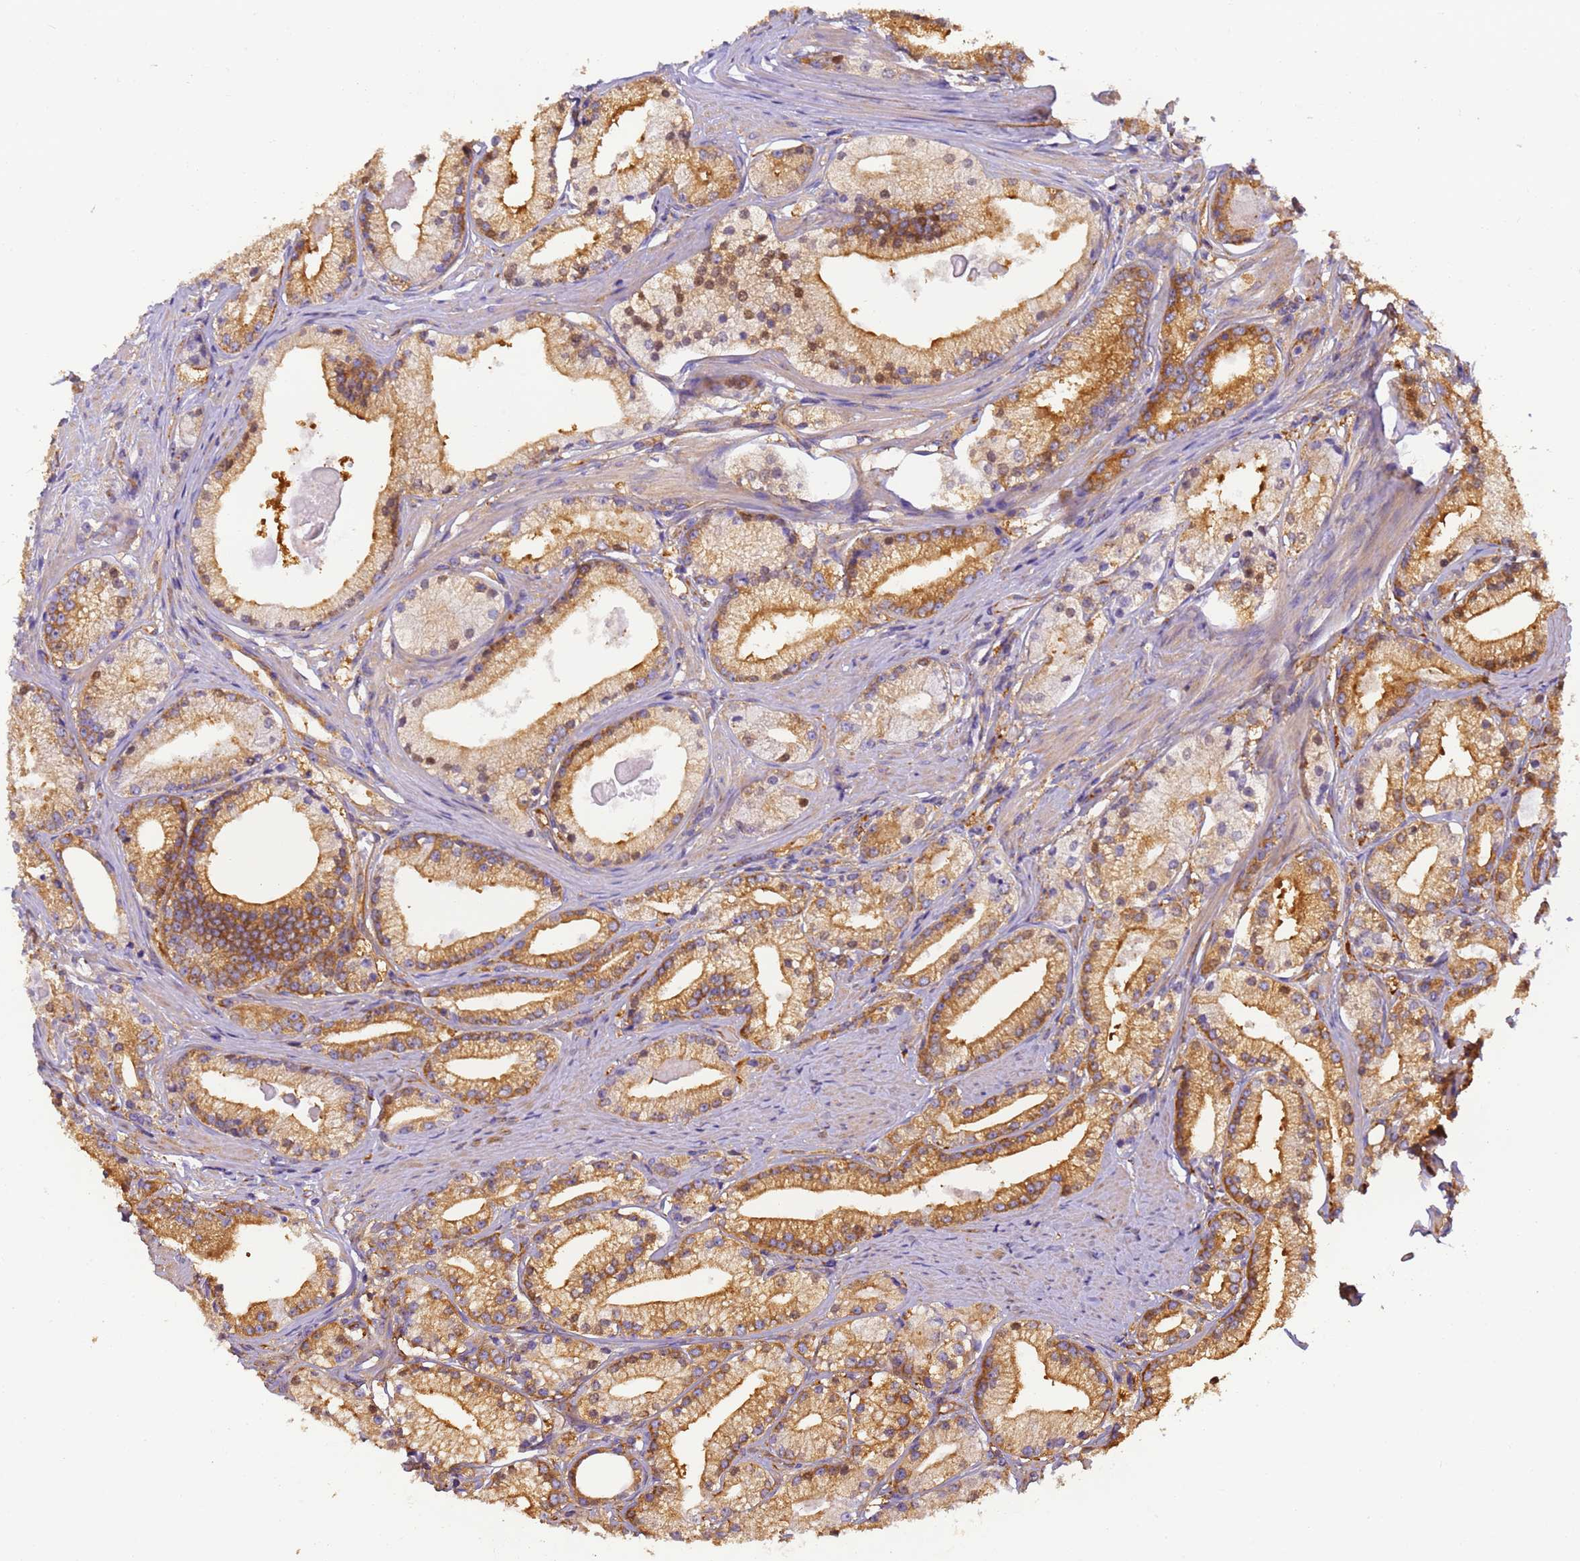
{"staining": {"intensity": "strong", "quantity": ">75%", "location": "cytoplasmic/membranous"}, "tissue": "prostate cancer", "cell_type": "Tumor cells", "image_type": "cancer", "snomed": [{"axis": "morphology", "description": "Adenocarcinoma, Low grade"}, {"axis": "topography", "description": "Prostate"}], "caption": "Immunohistochemistry (IHC) staining of adenocarcinoma (low-grade) (prostate), which displays high levels of strong cytoplasmic/membranous positivity in about >75% of tumor cells indicating strong cytoplasmic/membranous protein expression. The staining was performed using DAB (brown) for protein detection and nuclei were counterstained in hematoxylin (blue).", "gene": "DYNC1I2", "patient": {"sex": "male", "age": 57}}